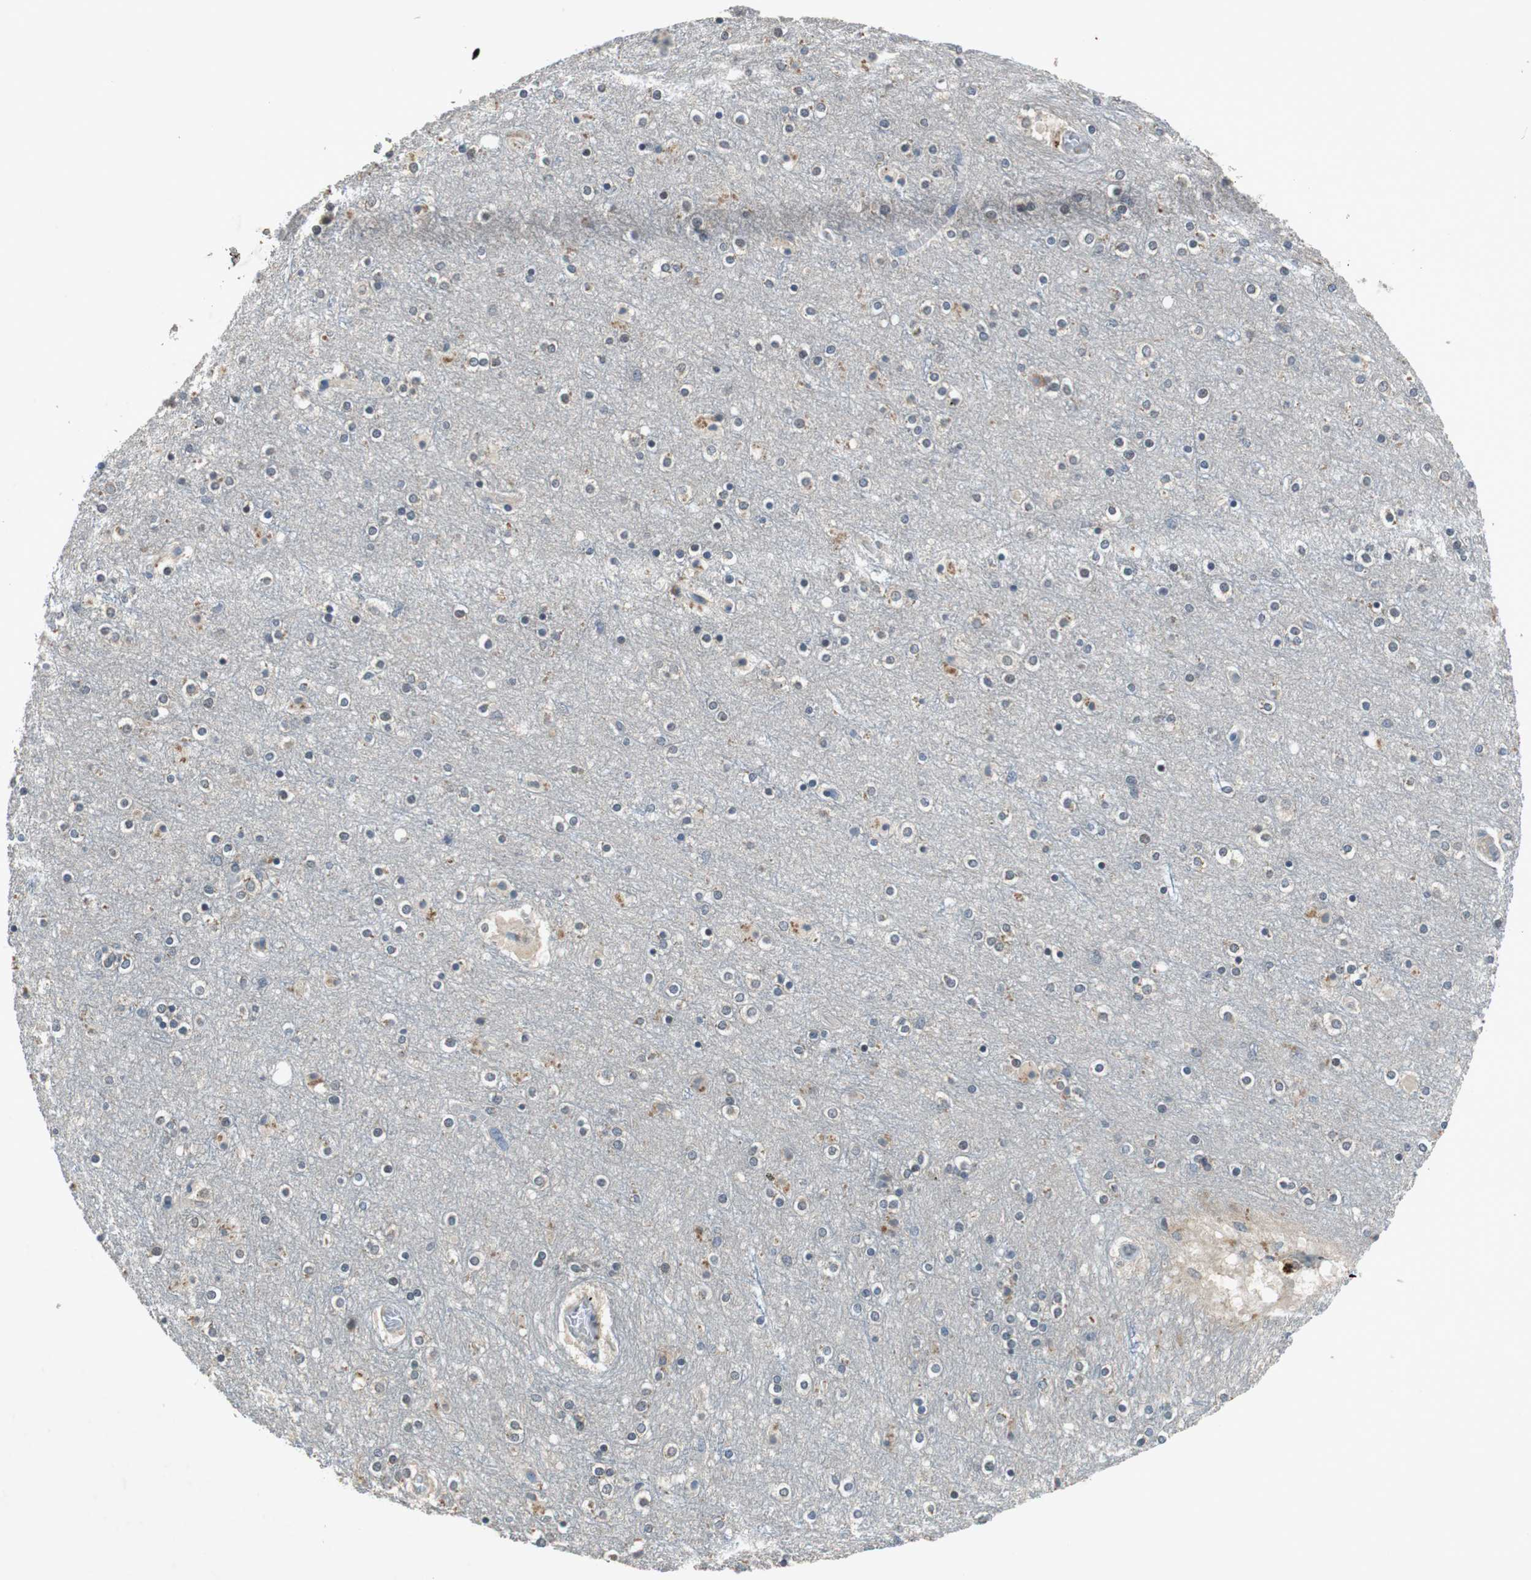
{"staining": {"intensity": "weak", "quantity": "<25%", "location": "cytoplasmic/membranous"}, "tissue": "cerebral cortex", "cell_type": "Endothelial cells", "image_type": "normal", "snomed": [{"axis": "morphology", "description": "Normal tissue, NOS"}, {"axis": "topography", "description": "Cerebral cortex"}], "caption": "Immunohistochemistry (IHC) micrograph of normal human cerebral cortex stained for a protein (brown), which demonstrates no staining in endothelial cells.", "gene": "GLCCI1", "patient": {"sex": "female", "age": 54}}